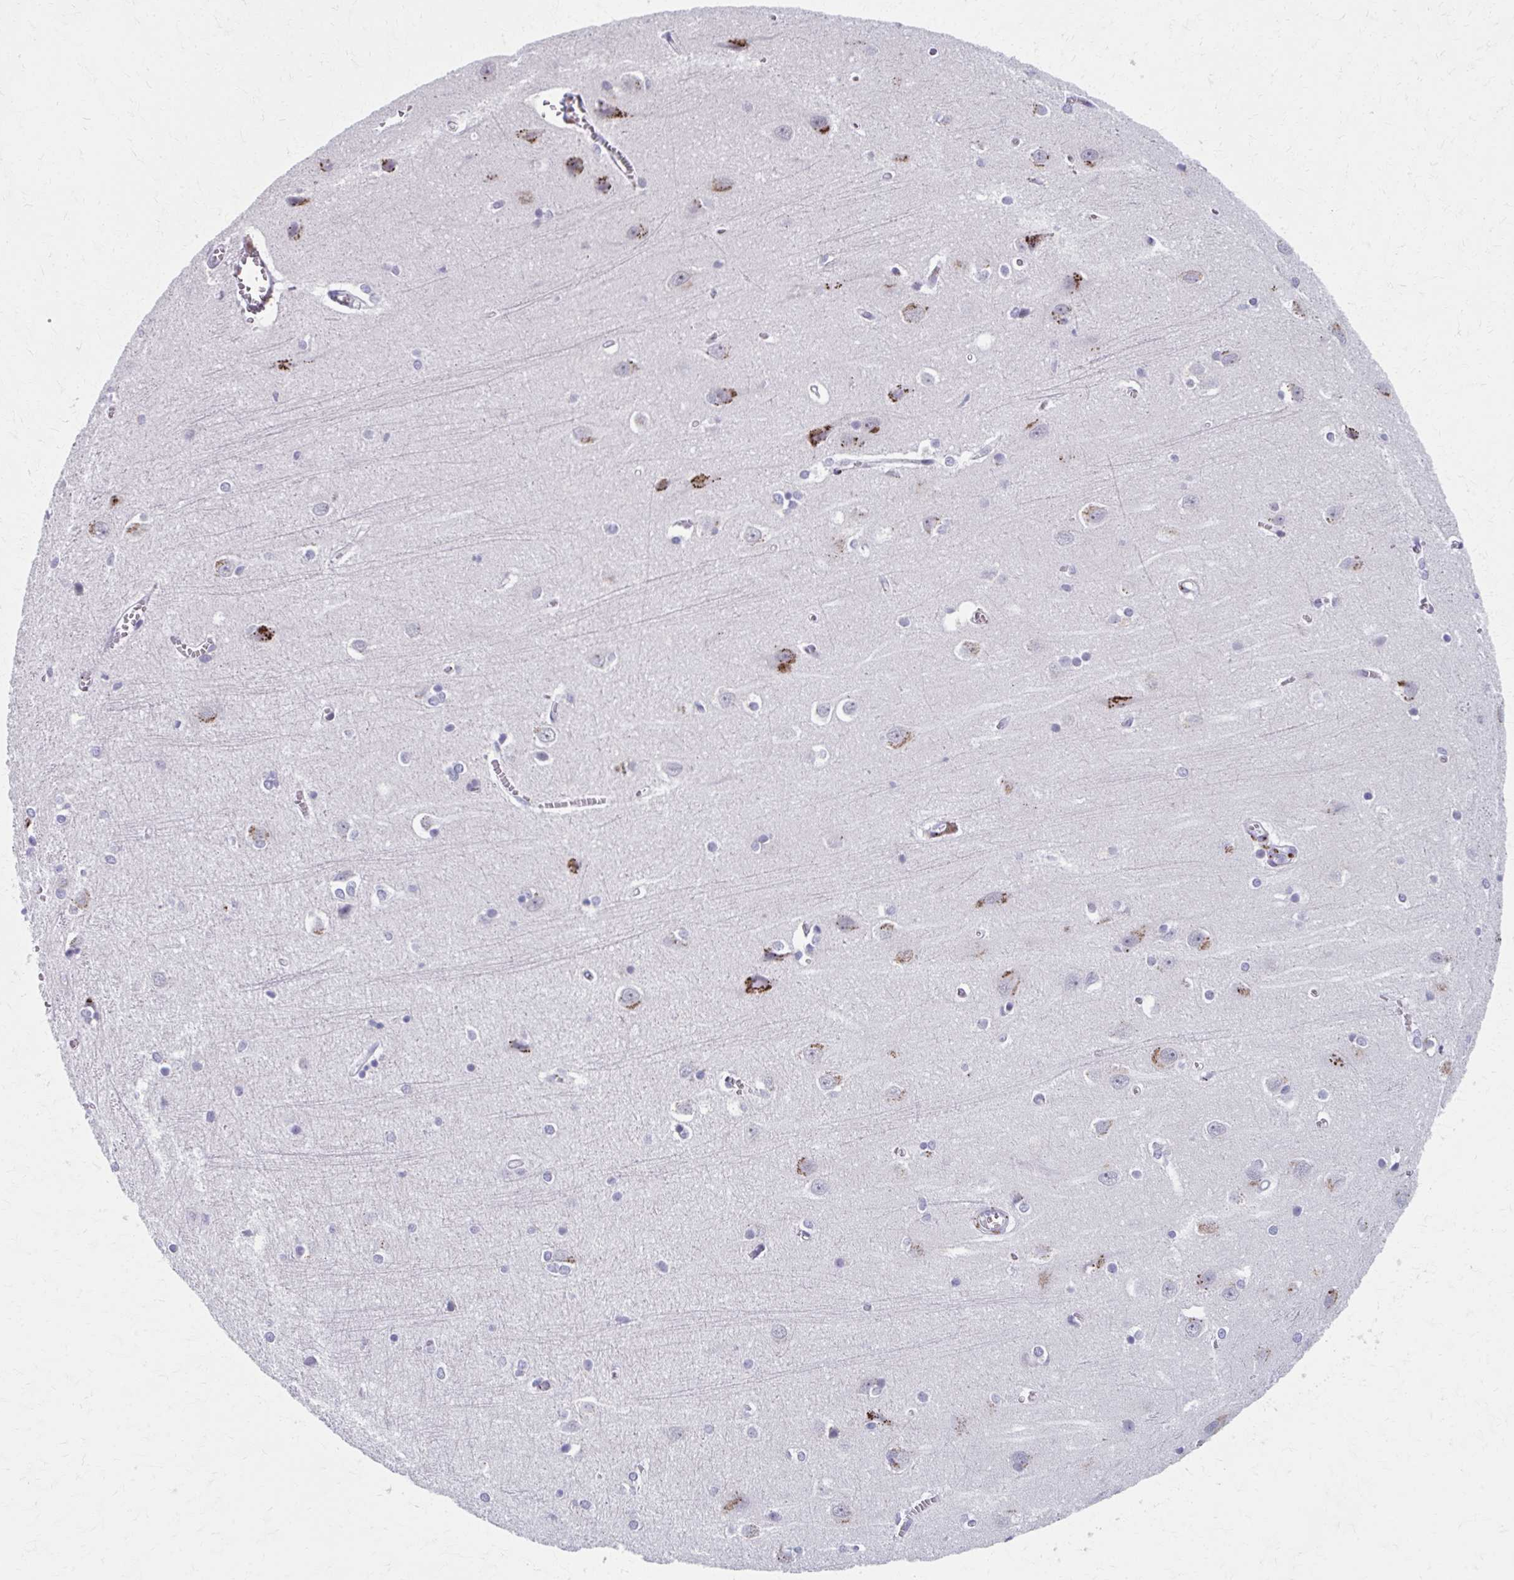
{"staining": {"intensity": "negative", "quantity": "none", "location": "none"}, "tissue": "cerebral cortex", "cell_type": "Endothelial cells", "image_type": "normal", "snomed": [{"axis": "morphology", "description": "Normal tissue, NOS"}, {"axis": "topography", "description": "Cerebral cortex"}], "caption": "Immunohistochemical staining of benign cerebral cortex exhibits no significant expression in endothelial cells.", "gene": "OLFM2", "patient": {"sex": "male", "age": 37}}